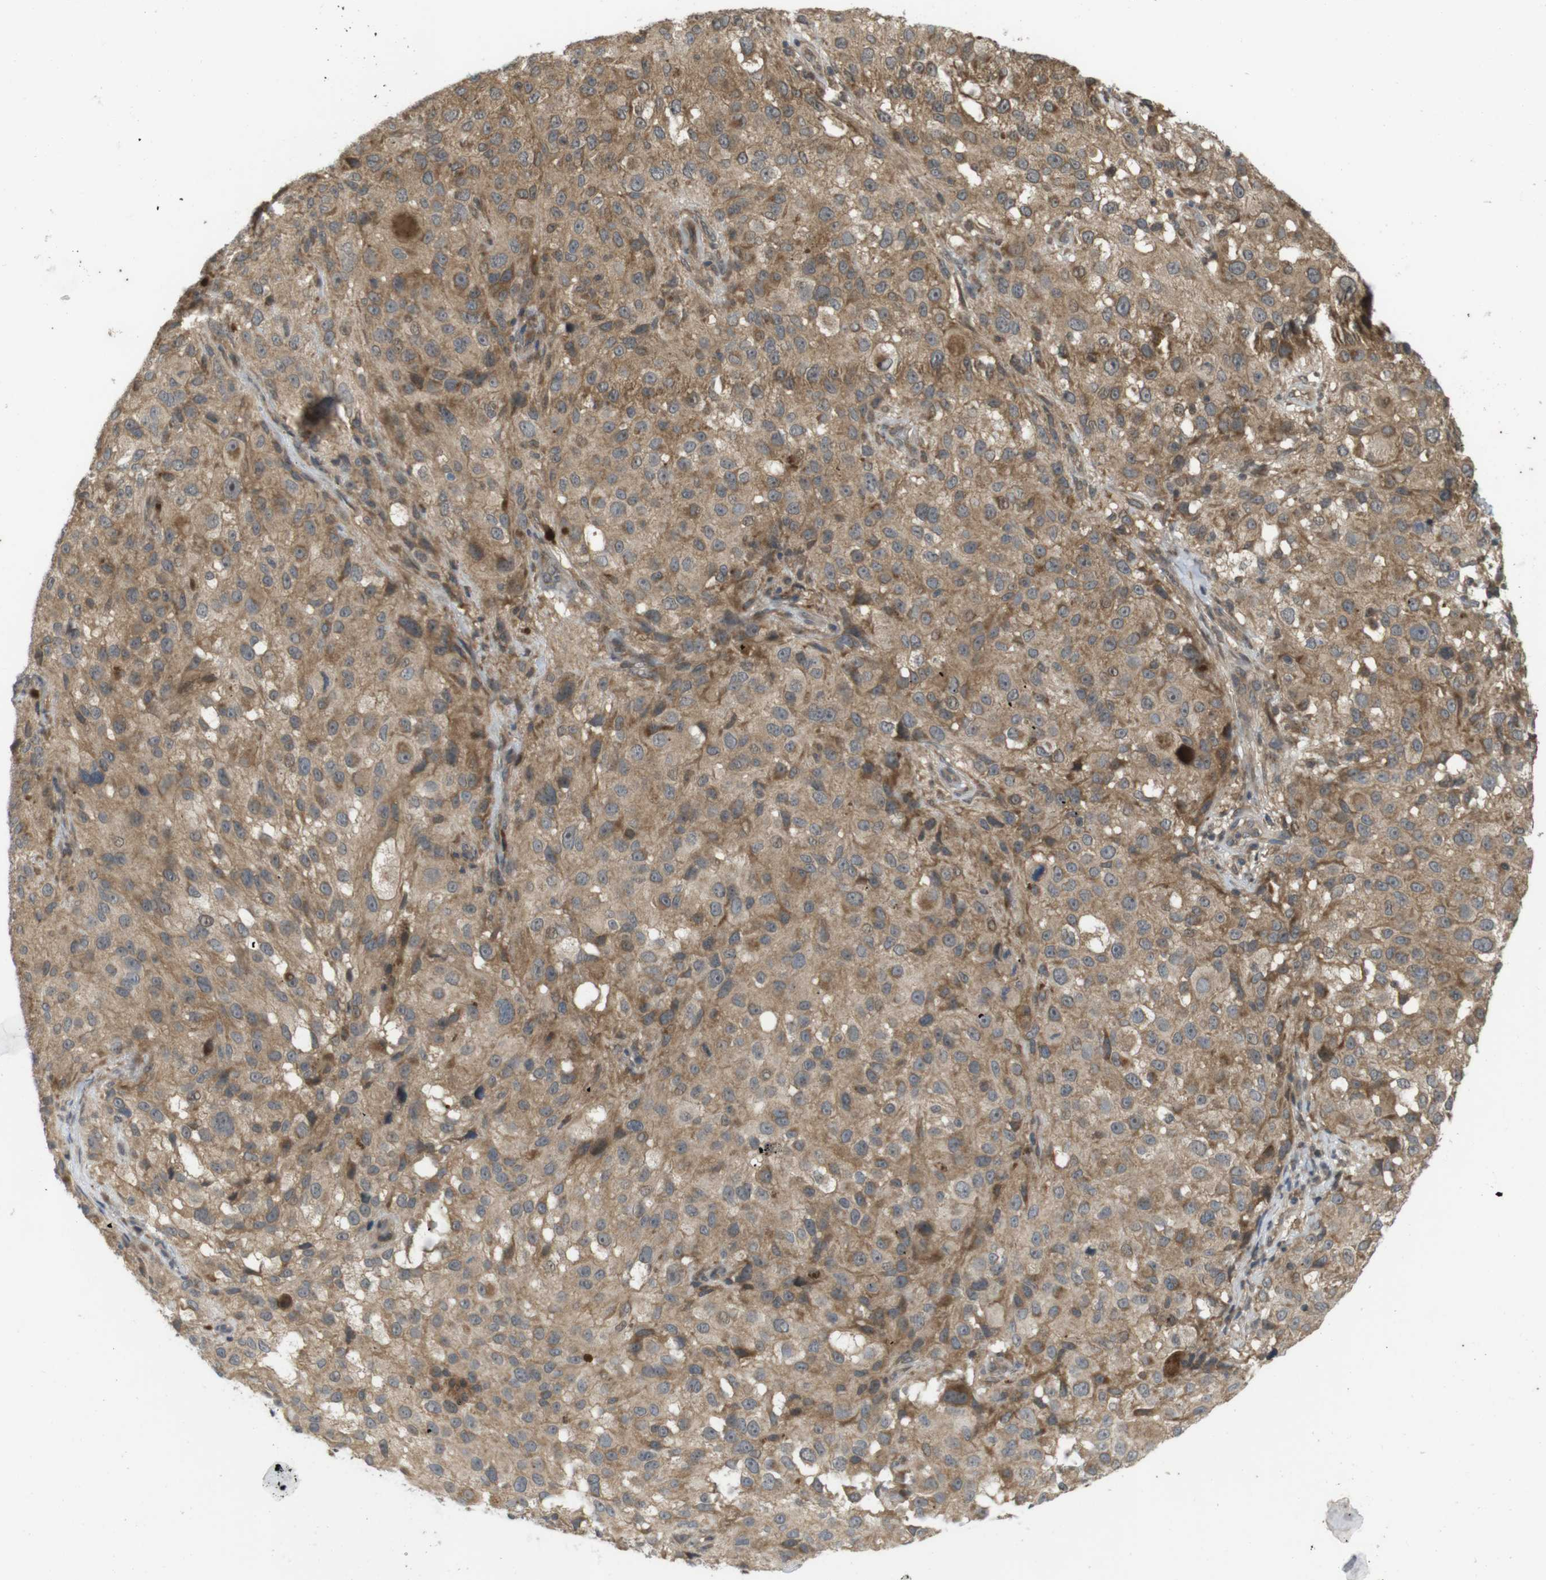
{"staining": {"intensity": "moderate", "quantity": ">75%", "location": "cytoplasmic/membranous"}, "tissue": "melanoma", "cell_type": "Tumor cells", "image_type": "cancer", "snomed": [{"axis": "morphology", "description": "Necrosis, NOS"}, {"axis": "morphology", "description": "Malignant melanoma, NOS"}, {"axis": "topography", "description": "Skin"}], "caption": "Malignant melanoma stained for a protein (brown) demonstrates moderate cytoplasmic/membranous positive expression in approximately >75% of tumor cells.", "gene": "RNF130", "patient": {"sex": "female", "age": 87}}